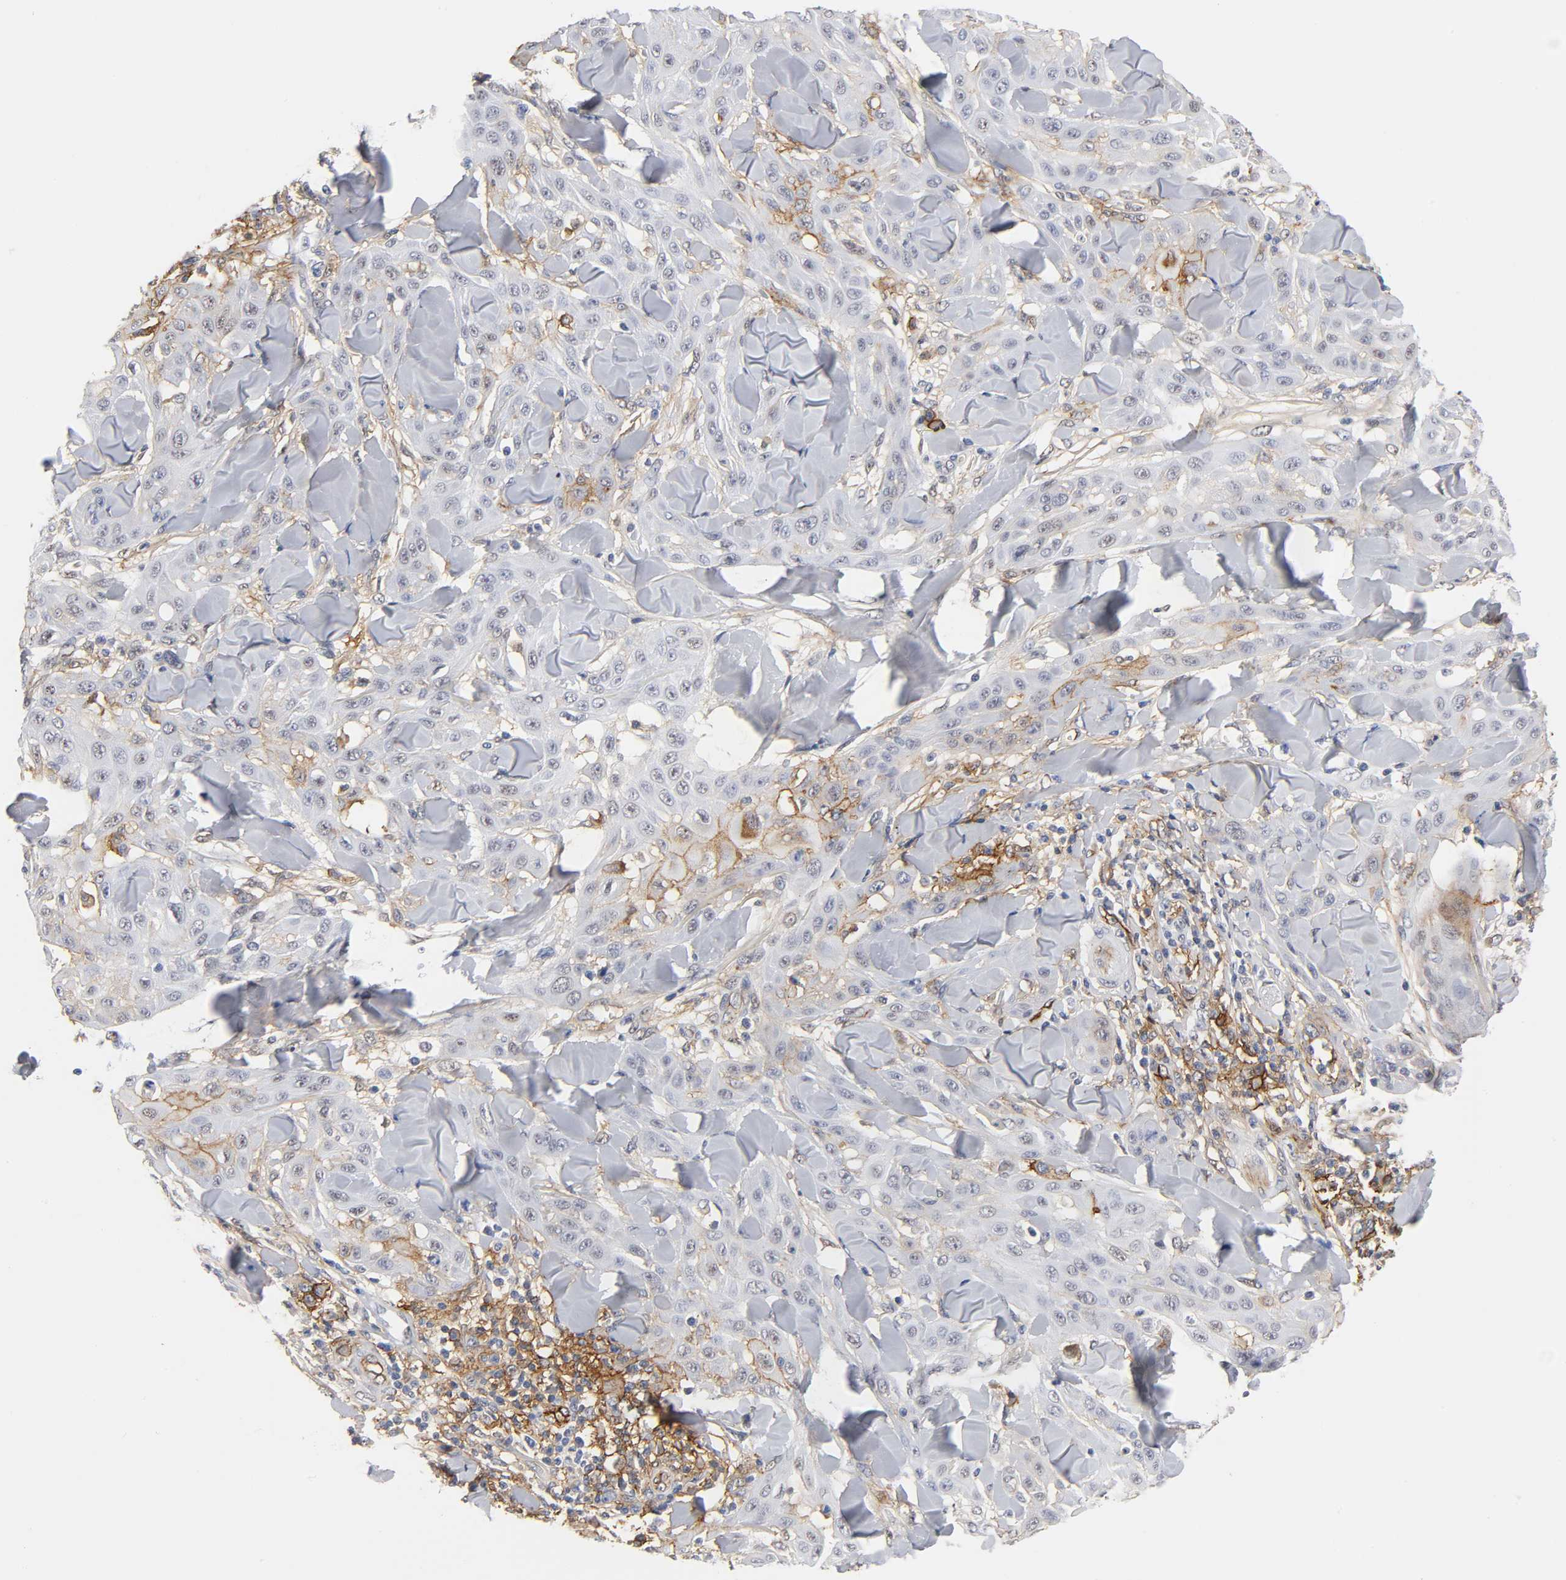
{"staining": {"intensity": "moderate", "quantity": "<25%", "location": "cytoplasmic/membranous"}, "tissue": "skin cancer", "cell_type": "Tumor cells", "image_type": "cancer", "snomed": [{"axis": "morphology", "description": "Squamous cell carcinoma, NOS"}, {"axis": "topography", "description": "Skin"}], "caption": "Protein expression by IHC displays moderate cytoplasmic/membranous positivity in approximately <25% of tumor cells in skin cancer.", "gene": "ICAM1", "patient": {"sex": "male", "age": 24}}